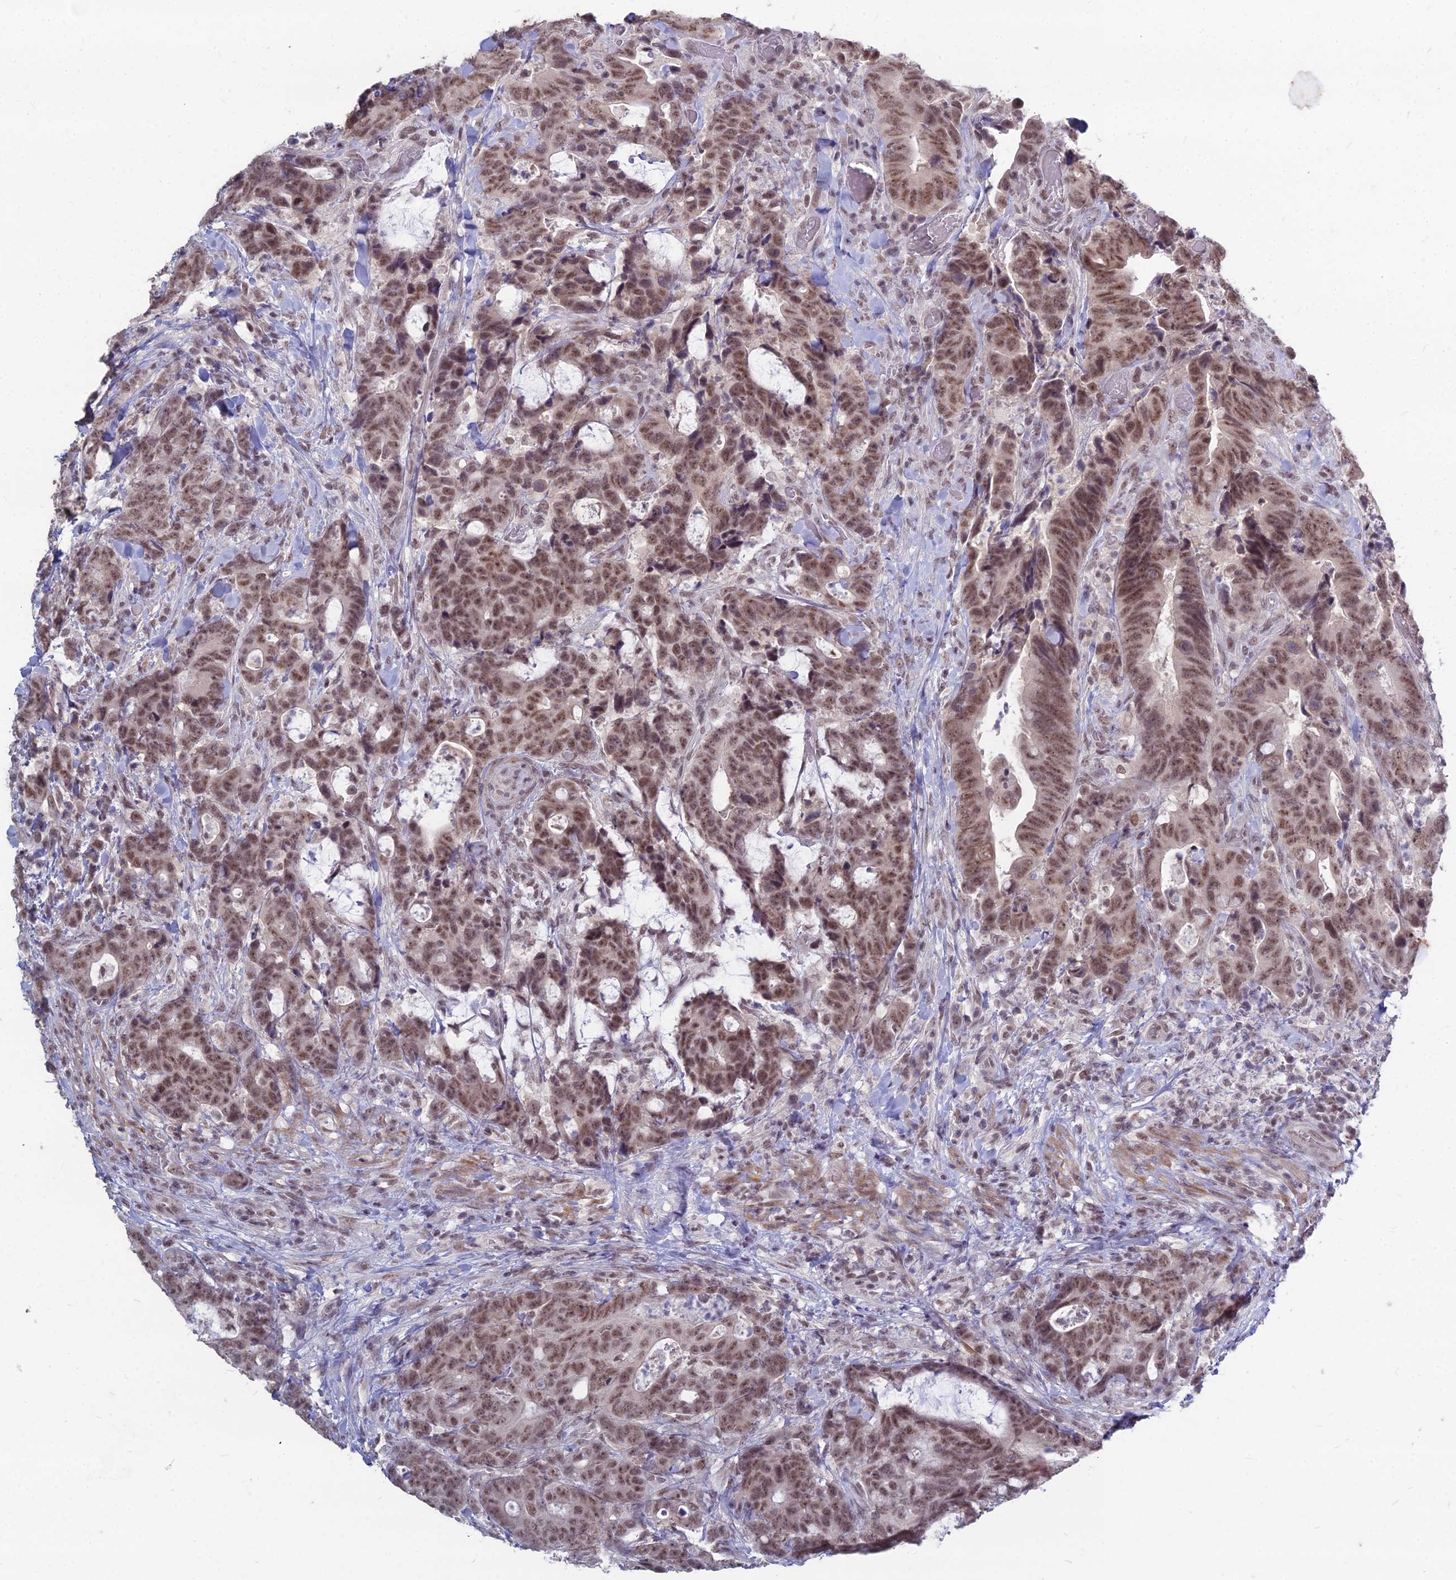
{"staining": {"intensity": "moderate", "quantity": ">75%", "location": "nuclear"}, "tissue": "colorectal cancer", "cell_type": "Tumor cells", "image_type": "cancer", "snomed": [{"axis": "morphology", "description": "Adenocarcinoma, NOS"}, {"axis": "topography", "description": "Colon"}], "caption": "Colorectal cancer stained for a protein (brown) shows moderate nuclear positive positivity in about >75% of tumor cells.", "gene": "KAT7", "patient": {"sex": "female", "age": 82}}